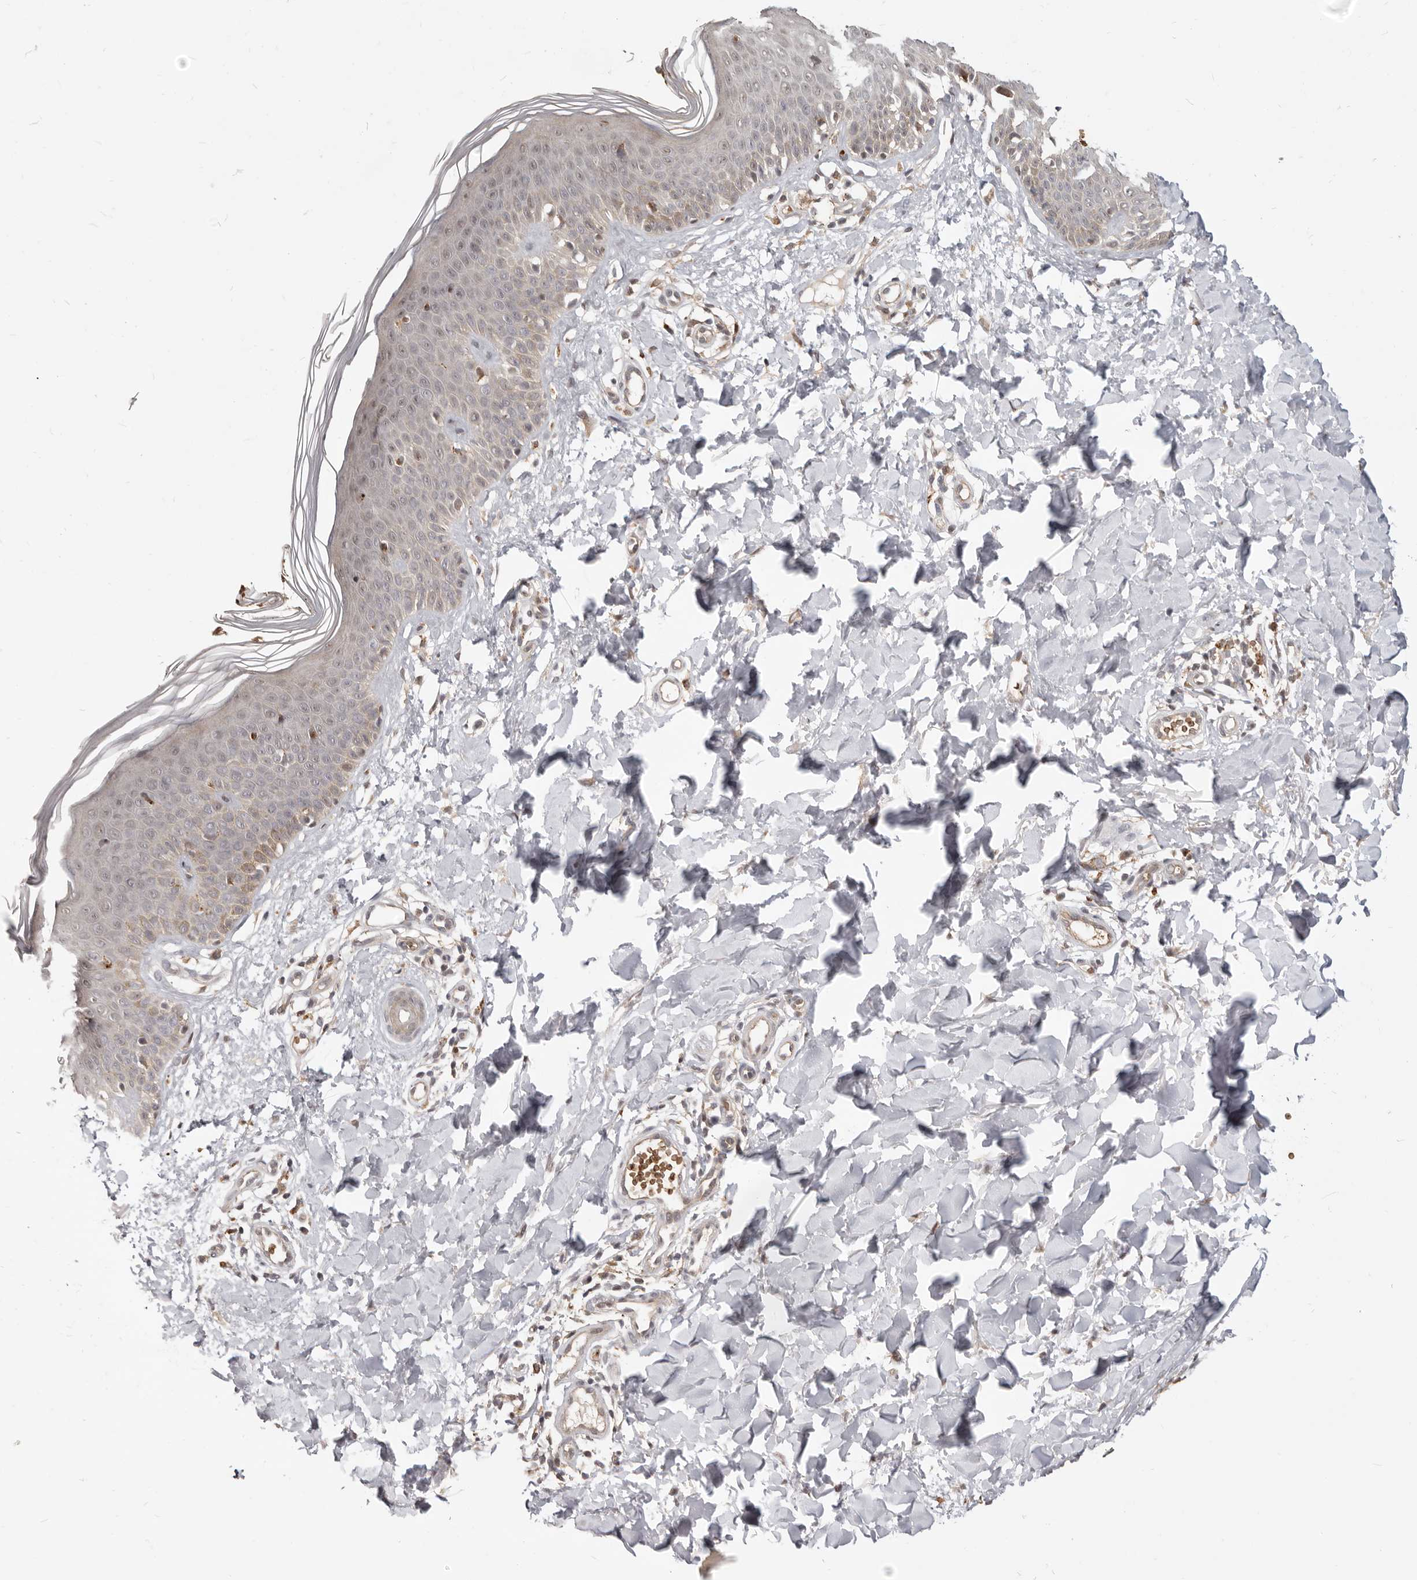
{"staining": {"intensity": "moderate", "quantity": ">75%", "location": "cytoplasmic/membranous"}, "tissue": "skin", "cell_type": "Fibroblasts", "image_type": "normal", "snomed": [{"axis": "morphology", "description": "Normal tissue, NOS"}, {"axis": "topography", "description": "Skin"}], "caption": "This photomicrograph reveals normal skin stained with IHC to label a protein in brown. The cytoplasmic/membranous of fibroblasts show moderate positivity for the protein. Nuclei are counter-stained blue.", "gene": "NCOA3", "patient": {"sex": "male", "age": 37}}